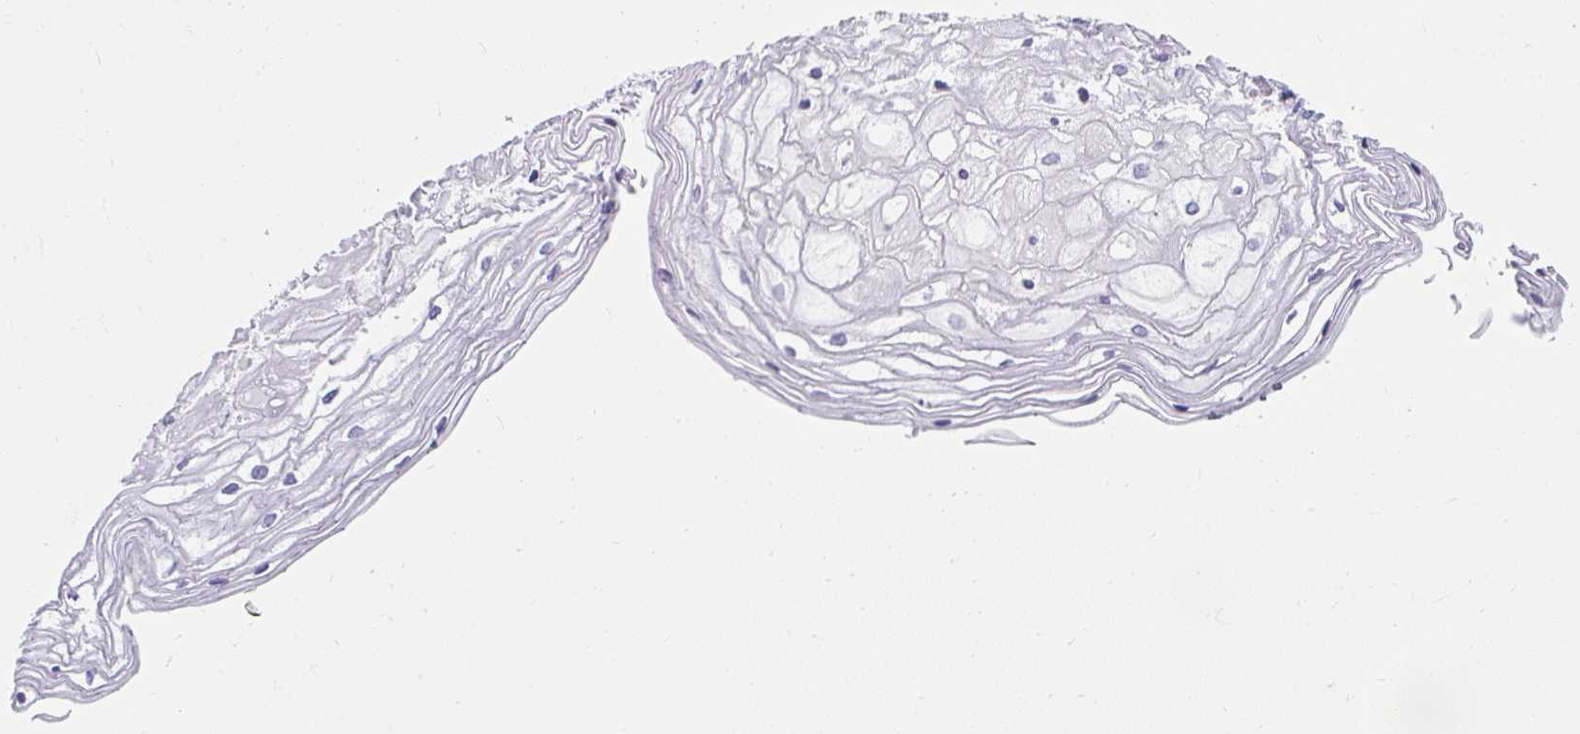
{"staining": {"intensity": "negative", "quantity": "none", "location": "none"}, "tissue": "cervix", "cell_type": "Glandular cells", "image_type": "normal", "snomed": [{"axis": "morphology", "description": "Normal tissue, NOS"}, {"axis": "topography", "description": "Cervix"}], "caption": "An immunohistochemistry (IHC) histopathology image of normal cervix is shown. There is no staining in glandular cells of cervix. The staining is performed using DAB (3,3'-diaminobenzidine) brown chromogen with nuclei counter-stained in using hematoxylin.", "gene": "EIF1AD", "patient": {"sex": "female", "age": 36}}